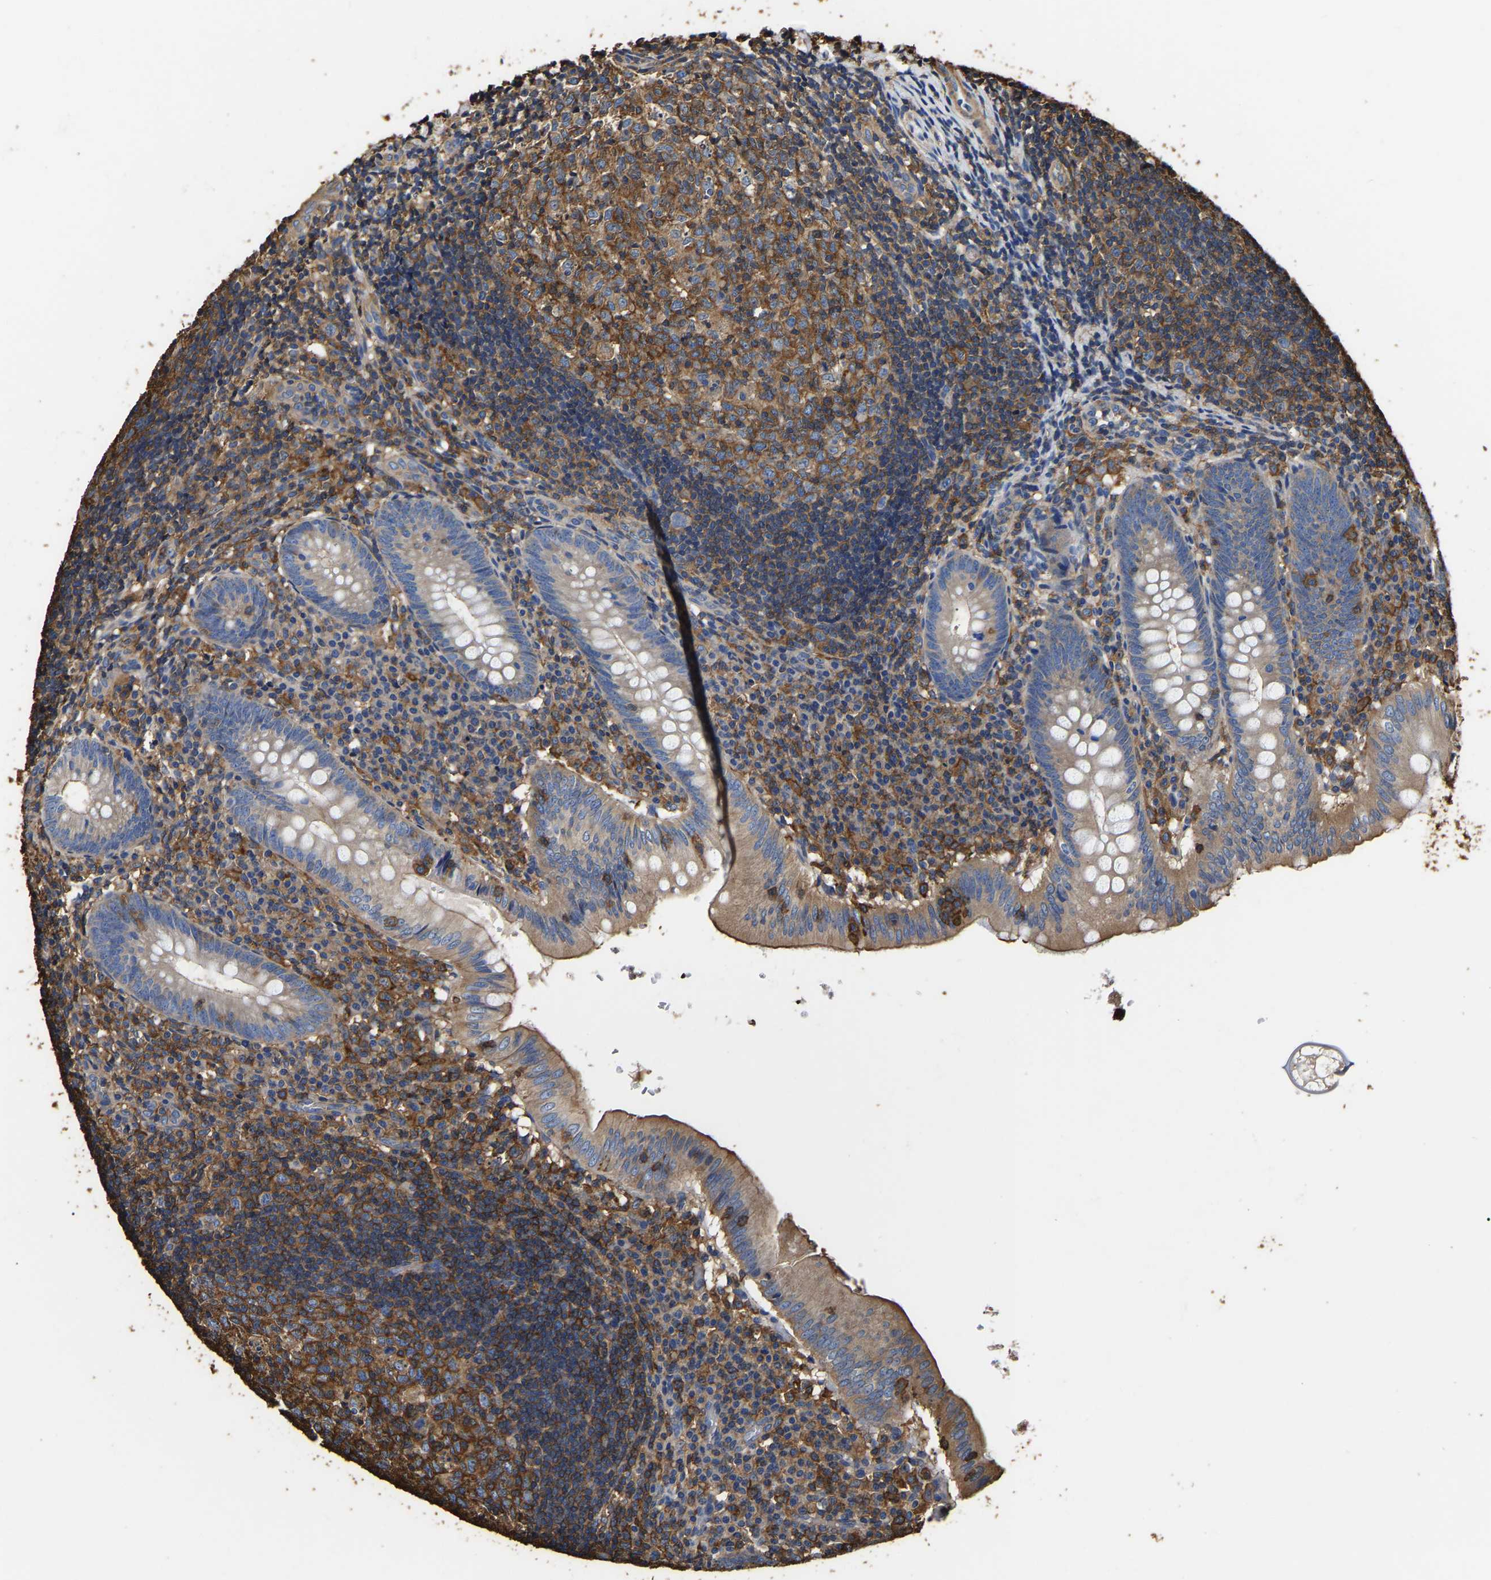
{"staining": {"intensity": "moderate", "quantity": ">75%", "location": "cytoplasmic/membranous"}, "tissue": "appendix", "cell_type": "Glandular cells", "image_type": "normal", "snomed": [{"axis": "morphology", "description": "Normal tissue, NOS"}, {"axis": "topography", "description": "Appendix"}], "caption": "The image shows staining of benign appendix, revealing moderate cytoplasmic/membranous protein staining (brown color) within glandular cells.", "gene": "ARMT1", "patient": {"sex": "male", "age": 8}}